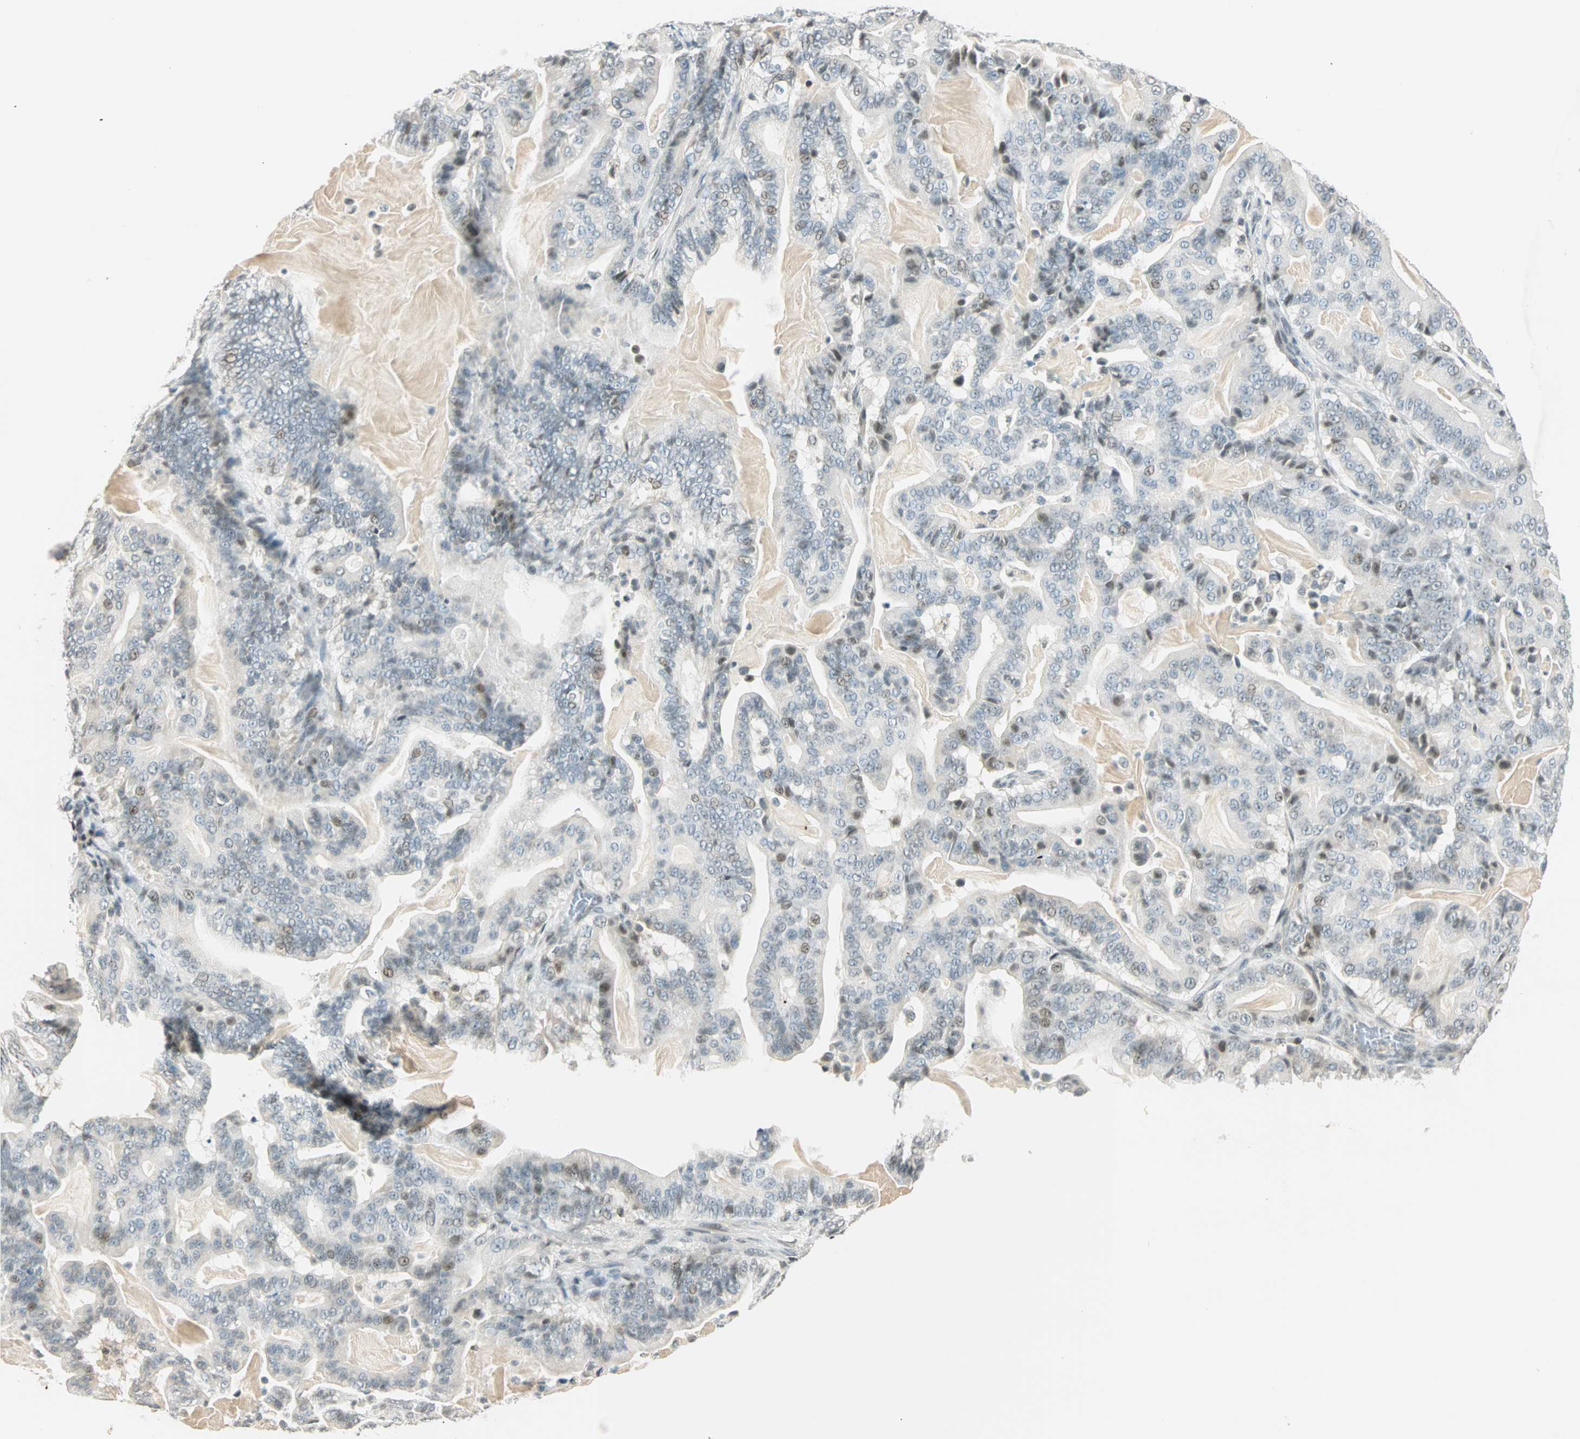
{"staining": {"intensity": "weak", "quantity": "<25%", "location": "nuclear"}, "tissue": "pancreatic cancer", "cell_type": "Tumor cells", "image_type": "cancer", "snomed": [{"axis": "morphology", "description": "Adenocarcinoma, NOS"}, {"axis": "topography", "description": "Pancreas"}], "caption": "Immunohistochemical staining of pancreatic cancer (adenocarcinoma) demonstrates no significant positivity in tumor cells.", "gene": "SMAD3", "patient": {"sex": "male", "age": 63}}